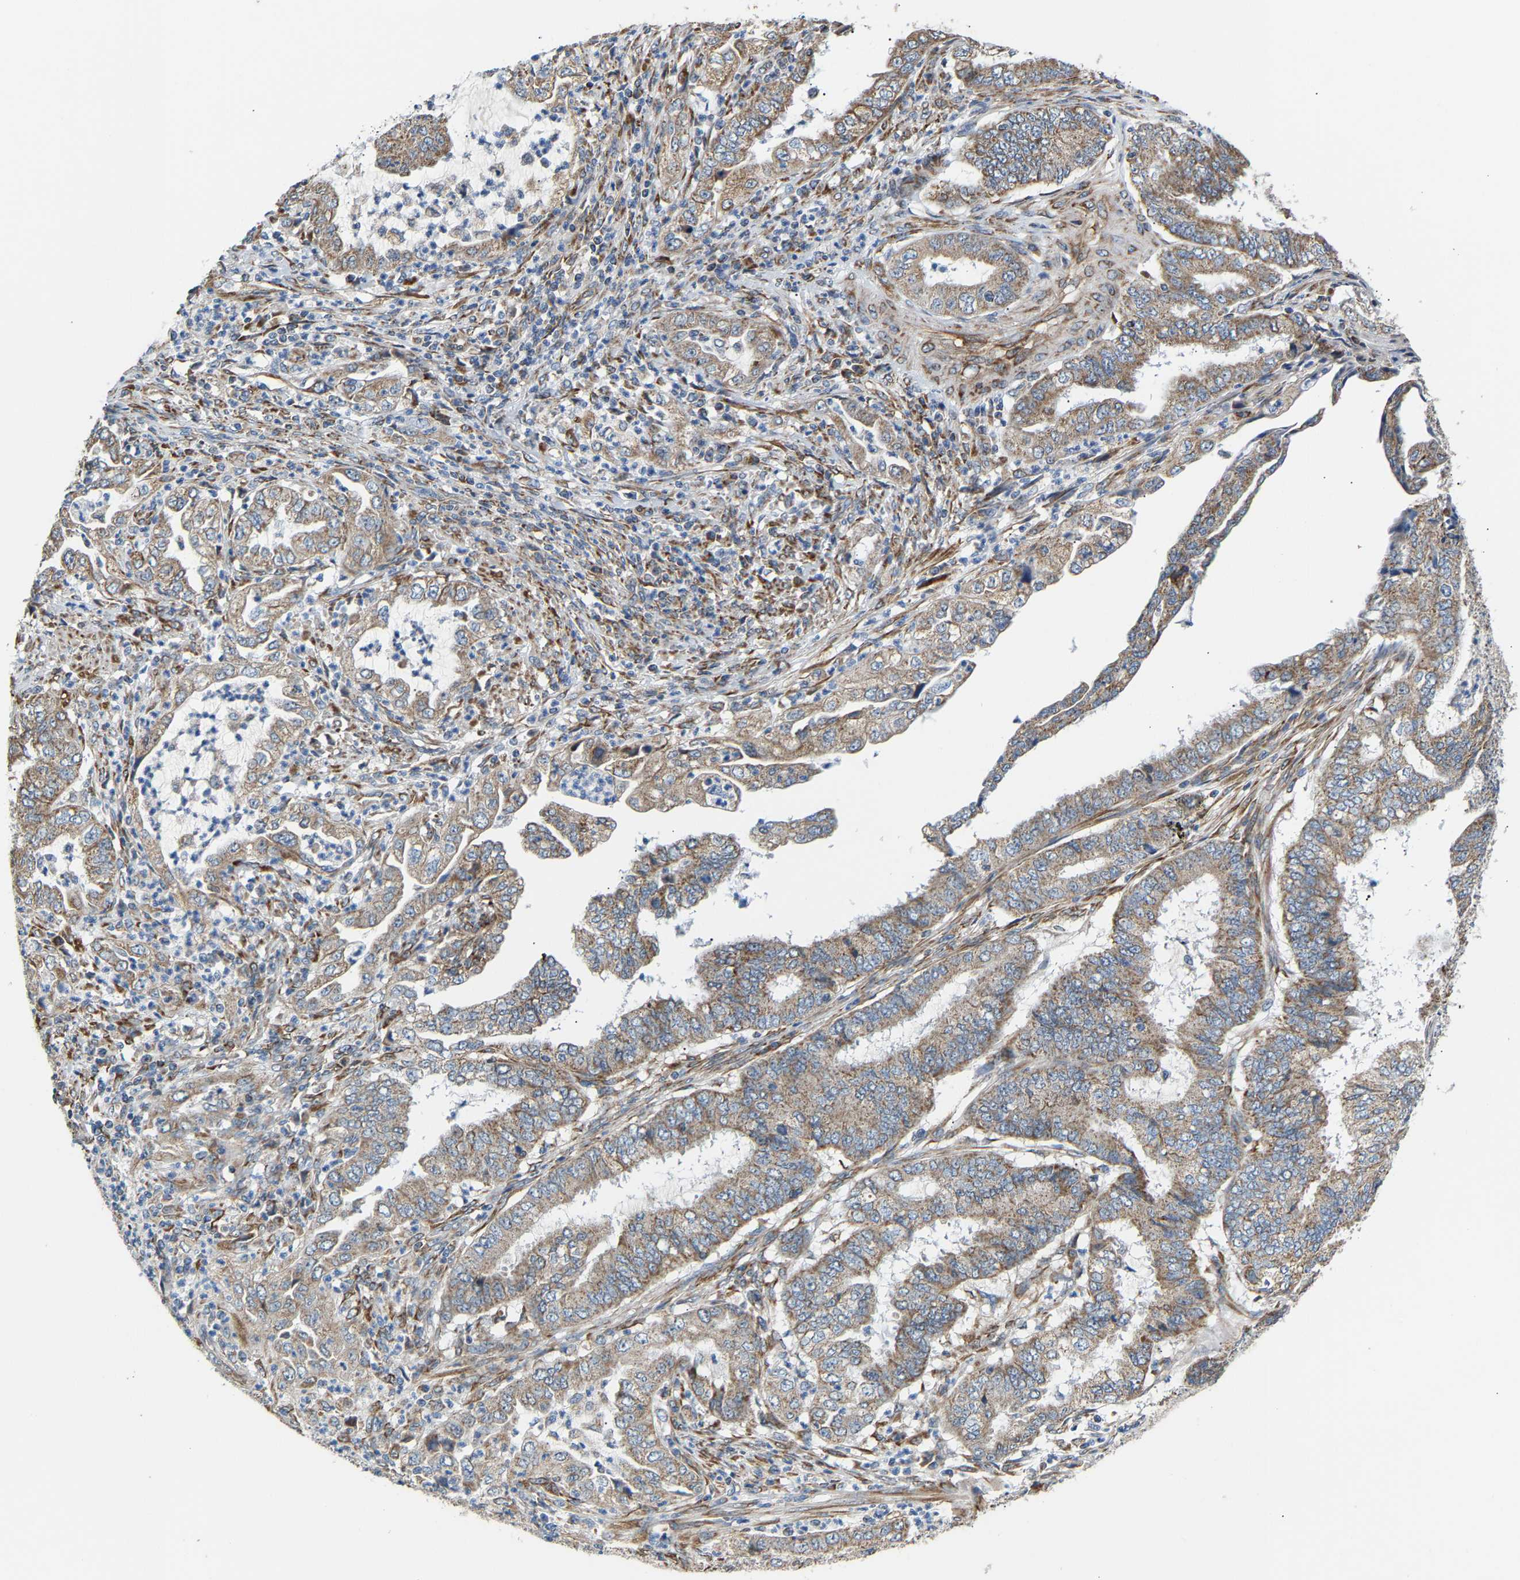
{"staining": {"intensity": "weak", "quantity": ">75%", "location": "cytoplasmic/membranous"}, "tissue": "endometrial cancer", "cell_type": "Tumor cells", "image_type": "cancer", "snomed": [{"axis": "morphology", "description": "Adenocarcinoma, NOS"}, {"axis": "topography", "description": "Endometrium"}], "caption": "Brown immunohistochemical staining in human adenocarcinoma (endometrial) reveals weak cytoplasmic/membranous staining in approximately >75% of tumor cells.", "gene": "TMEM168", "patient": {"sex": "female", "age": 51}}